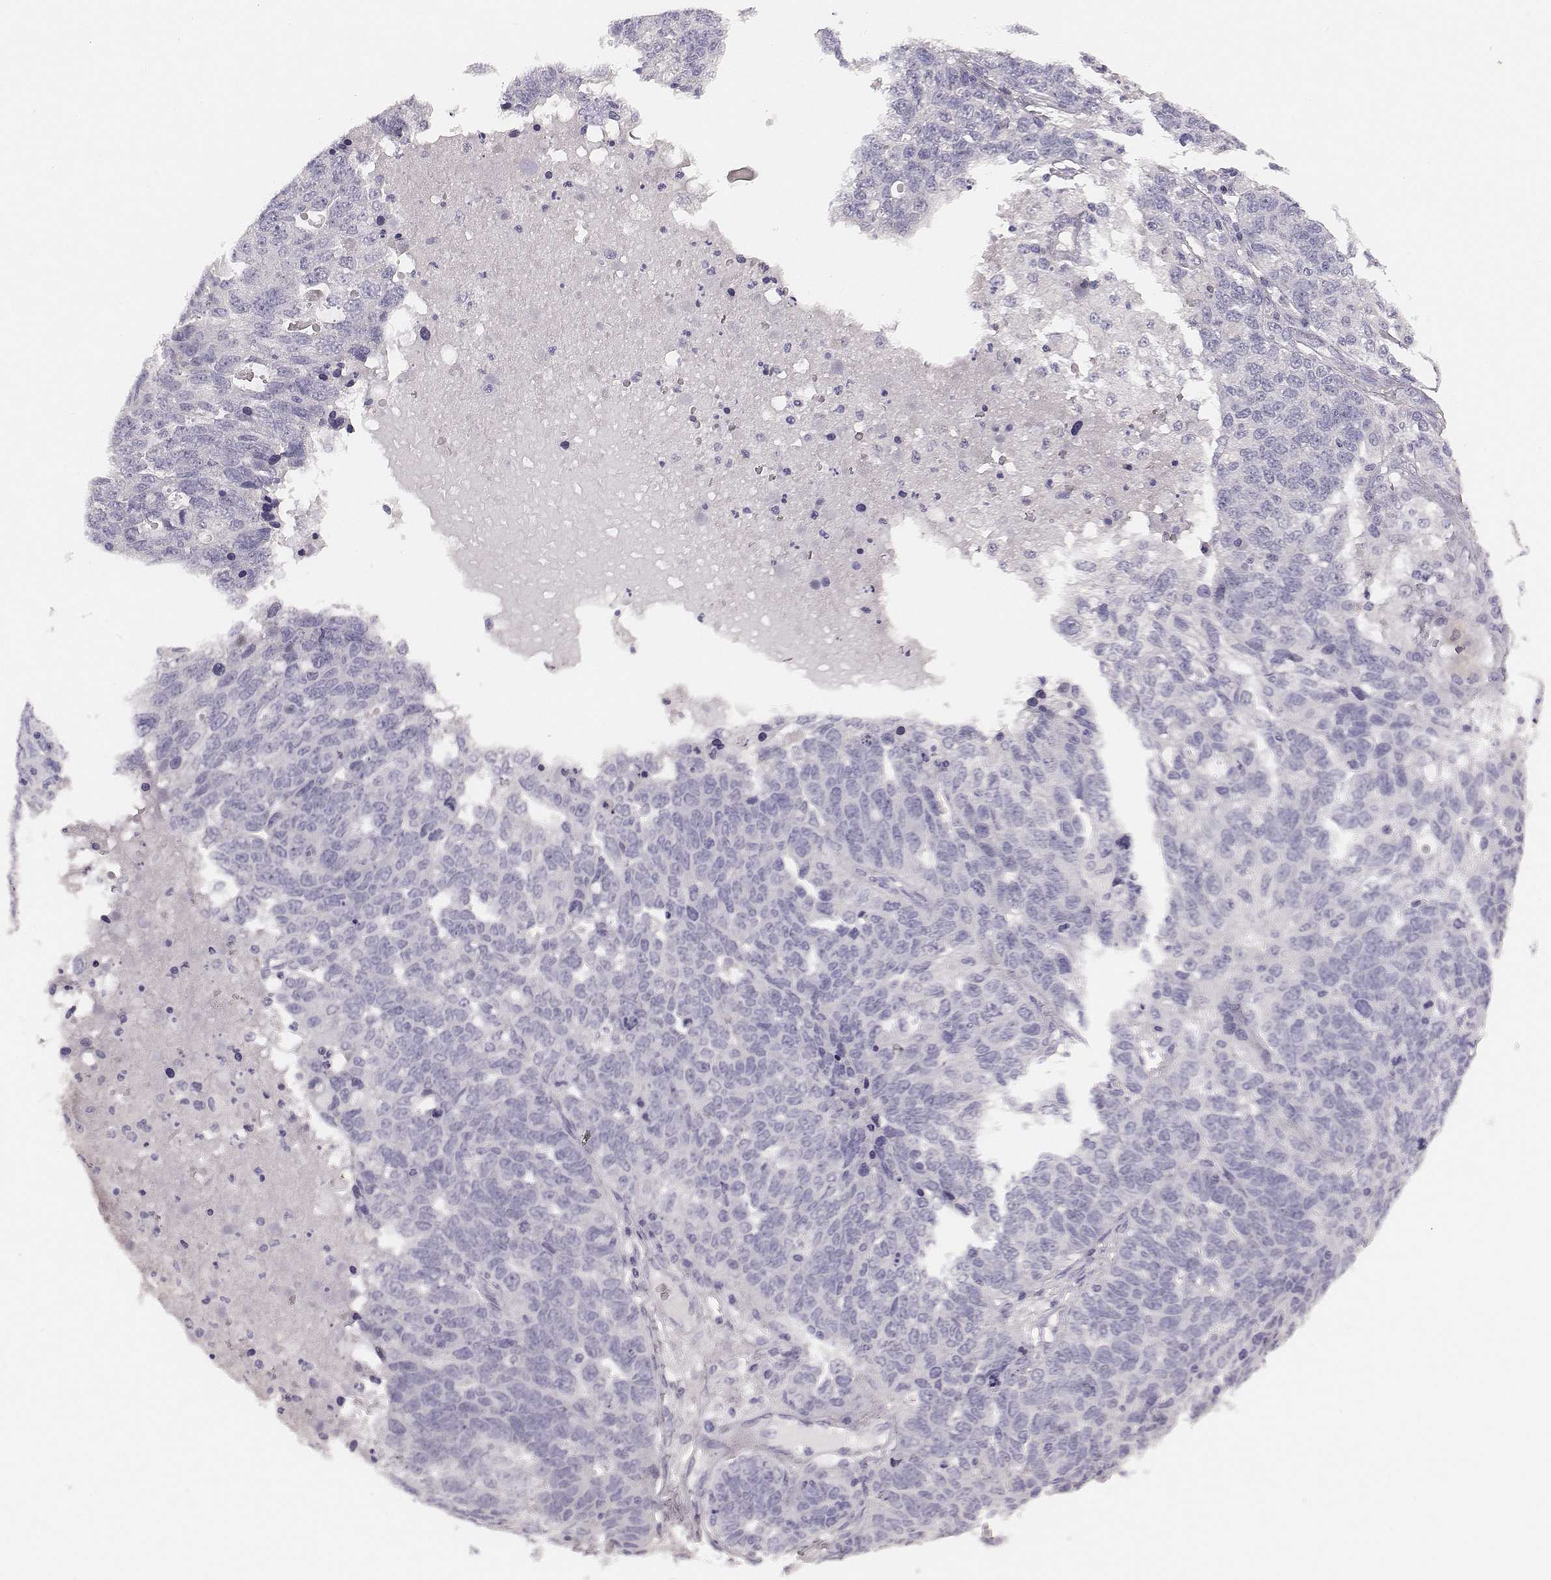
{"staining": {"intensity": "negative", "quantity": "none", "location": "none"}, "tissue": "ovarian cancer", "cell_type": "Tumor cells", "image_type": "cancer", "snomed": [{"axis": "morphology", "description": "Cystadenocarcinoma, serous, NOS"}, {"axis": "topography", "description": "Ovary"}], "caption": "Tumor cells are negative for brown protein staining in ovarian cancer (serous cystadenocarcinoma). The staining is performed using DAB (3,3'-diaminobenzidine) brown chromogen with nuclei counter-stained in using hematoxylin.", "gene": "CSHL1", "patient": {"sex": "female", "age": 71}}